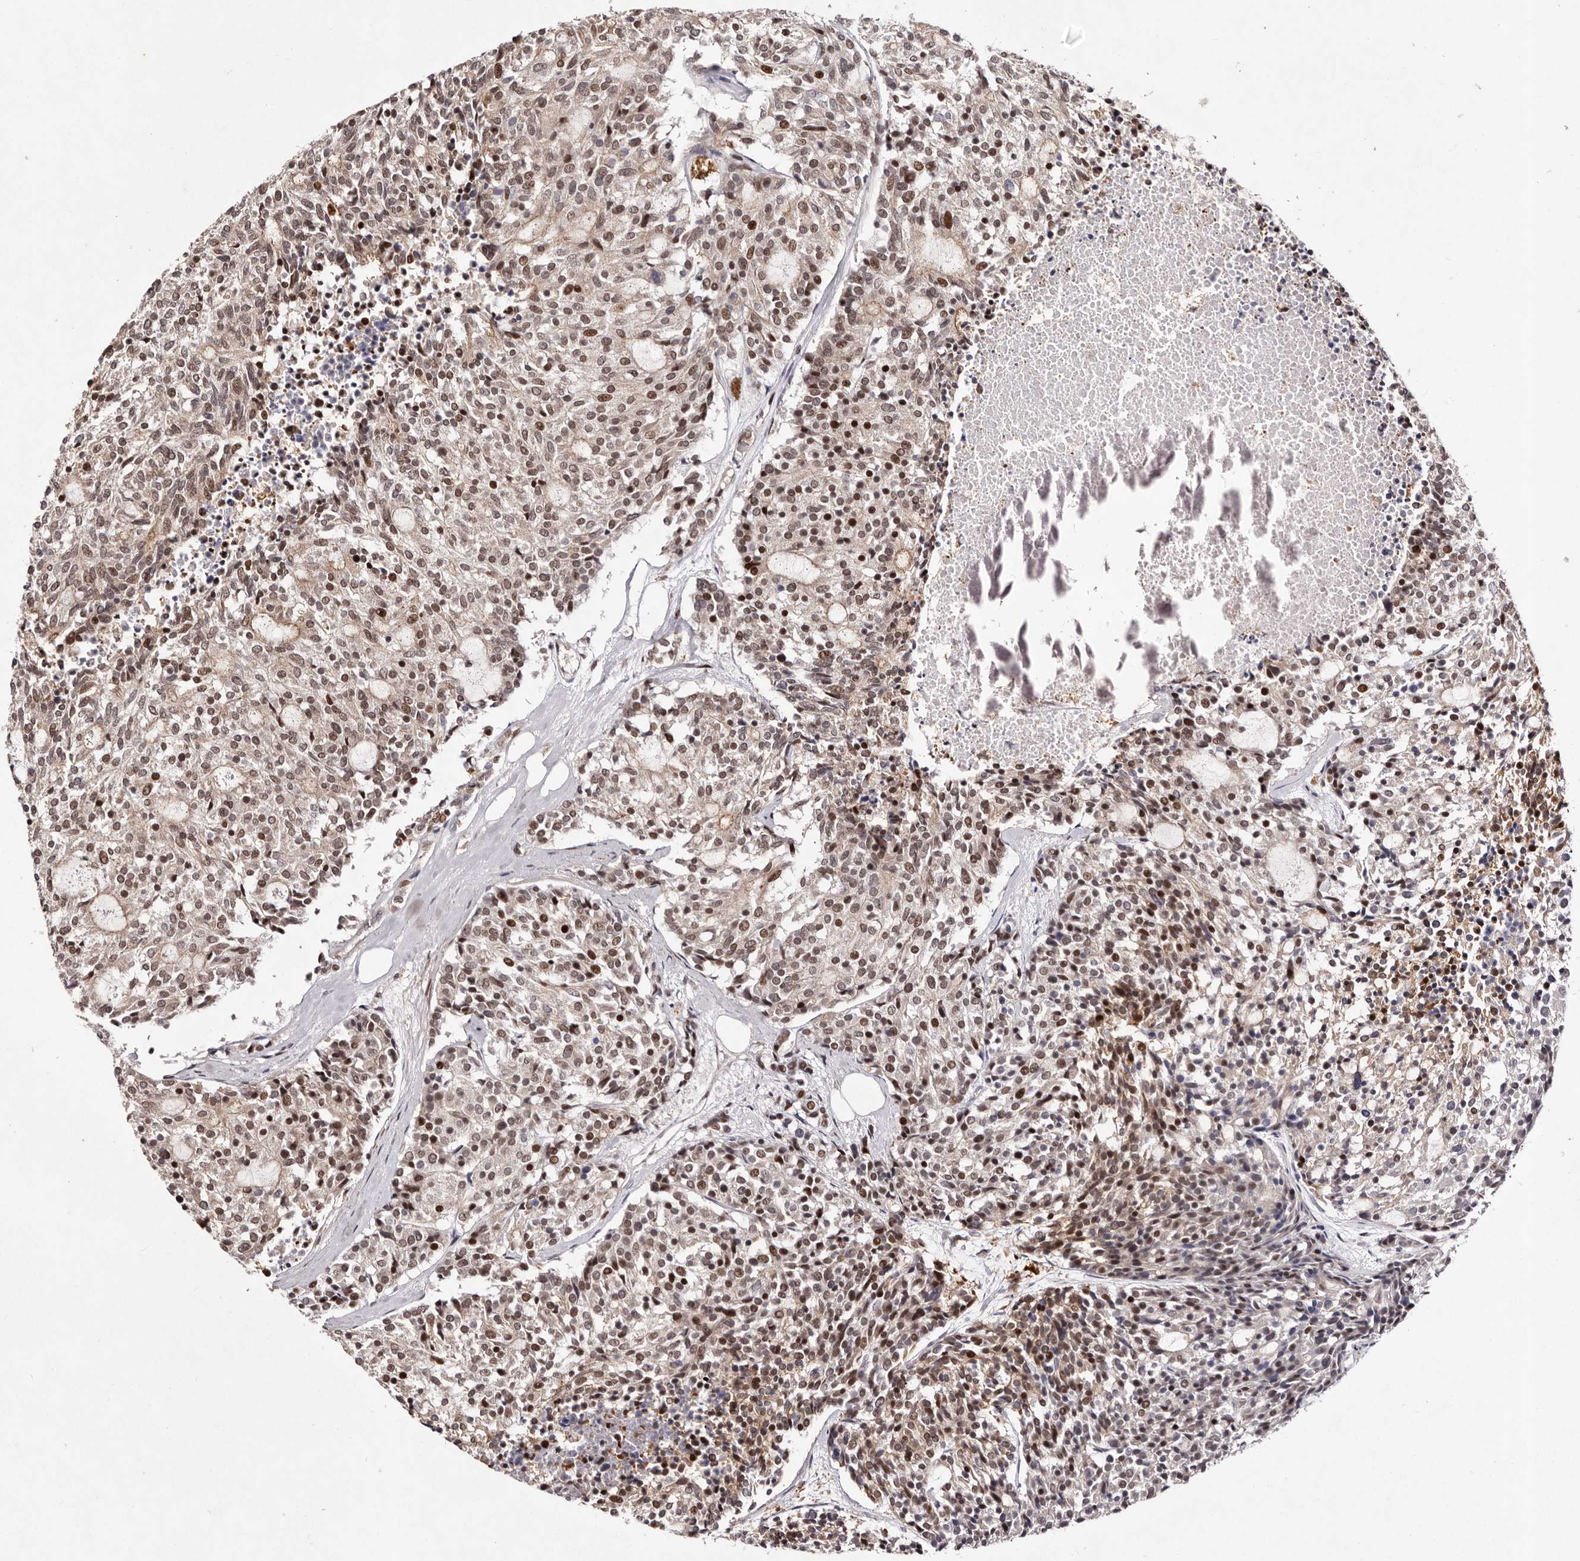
{"staining": {"intensity": "moderate", "quantity": ">75%", "location": "nuclear"}, "tissue": "carcinoid", "cell_type": "Tumor cells", "image_type": "cancer", "snomed": [{"axis": "morphology", "description": "Carcinoid, malignant, NOS"}, {"axis": "topography", "description": "Pancreas"}], "caption": "This is a histology image of immunohistochemistry (IHC) staining of carcinoid, which shows moderate positivity in the nuclear of tumor cells.", "gene": "FBXO5", "patient": {"sex": "female", "age": 54}}